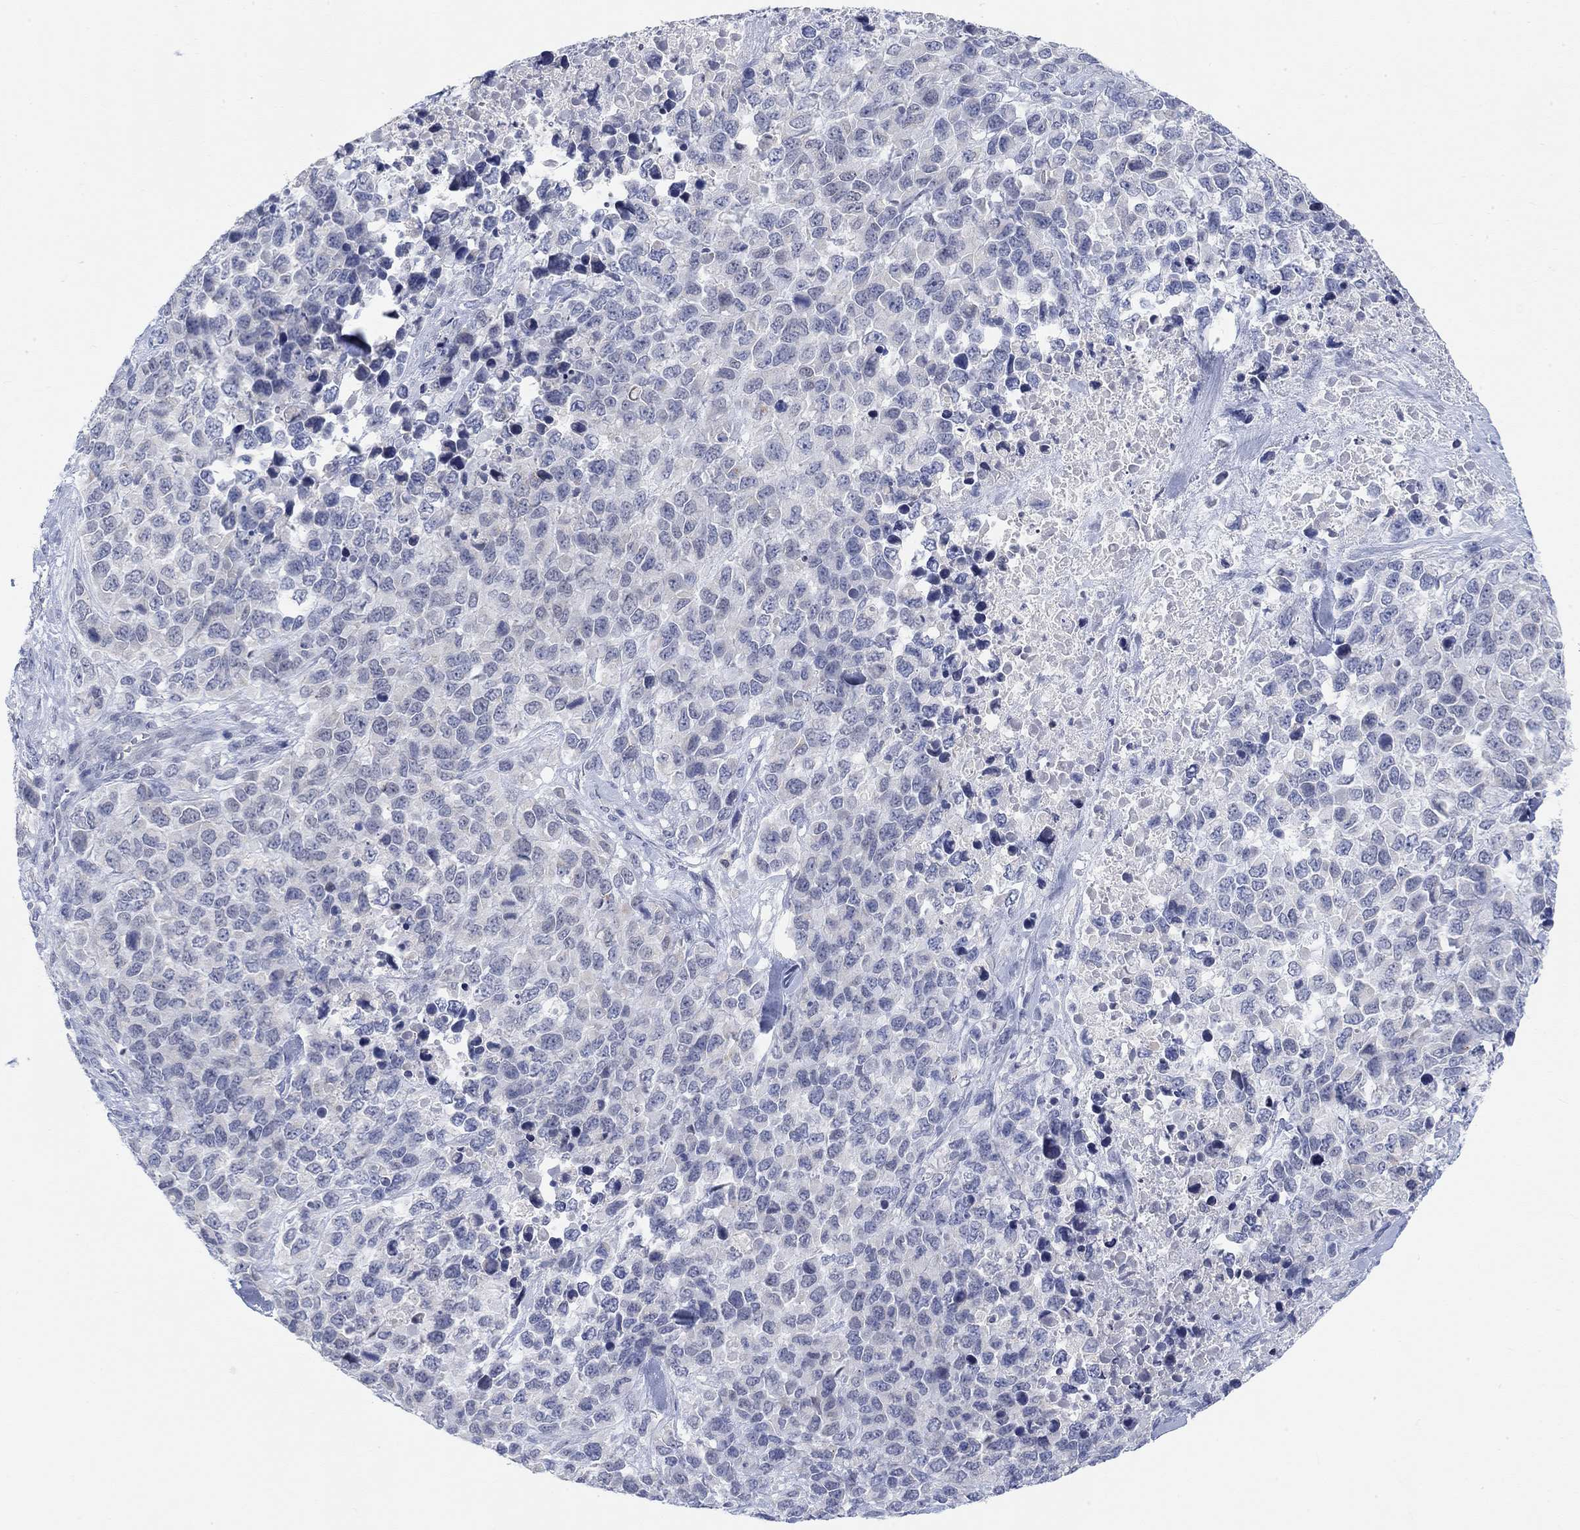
{"staining": {"intensity": "negative", "quantity": "none", "location": "none"}, "tissue": "melanoma", "cell_type": "Tumor cells", "image_type": "cancer", "snomed": [{"axis": "morphology", "description": "Malignant melanoma, Metastatic site"}, {"axis": "topography", "description": "Skin"}], "caption": "Melanoma was stained to show a protein in brown. There is no significant expression in tumor cells. The staining is performed using DAB (3,3'-diaminobenzidine) brown chromogen with nuclei counter-stained in using hematoxylin.", "gene": "ATP6V1E2", "patient": {"sex": "male", "age": 84}}